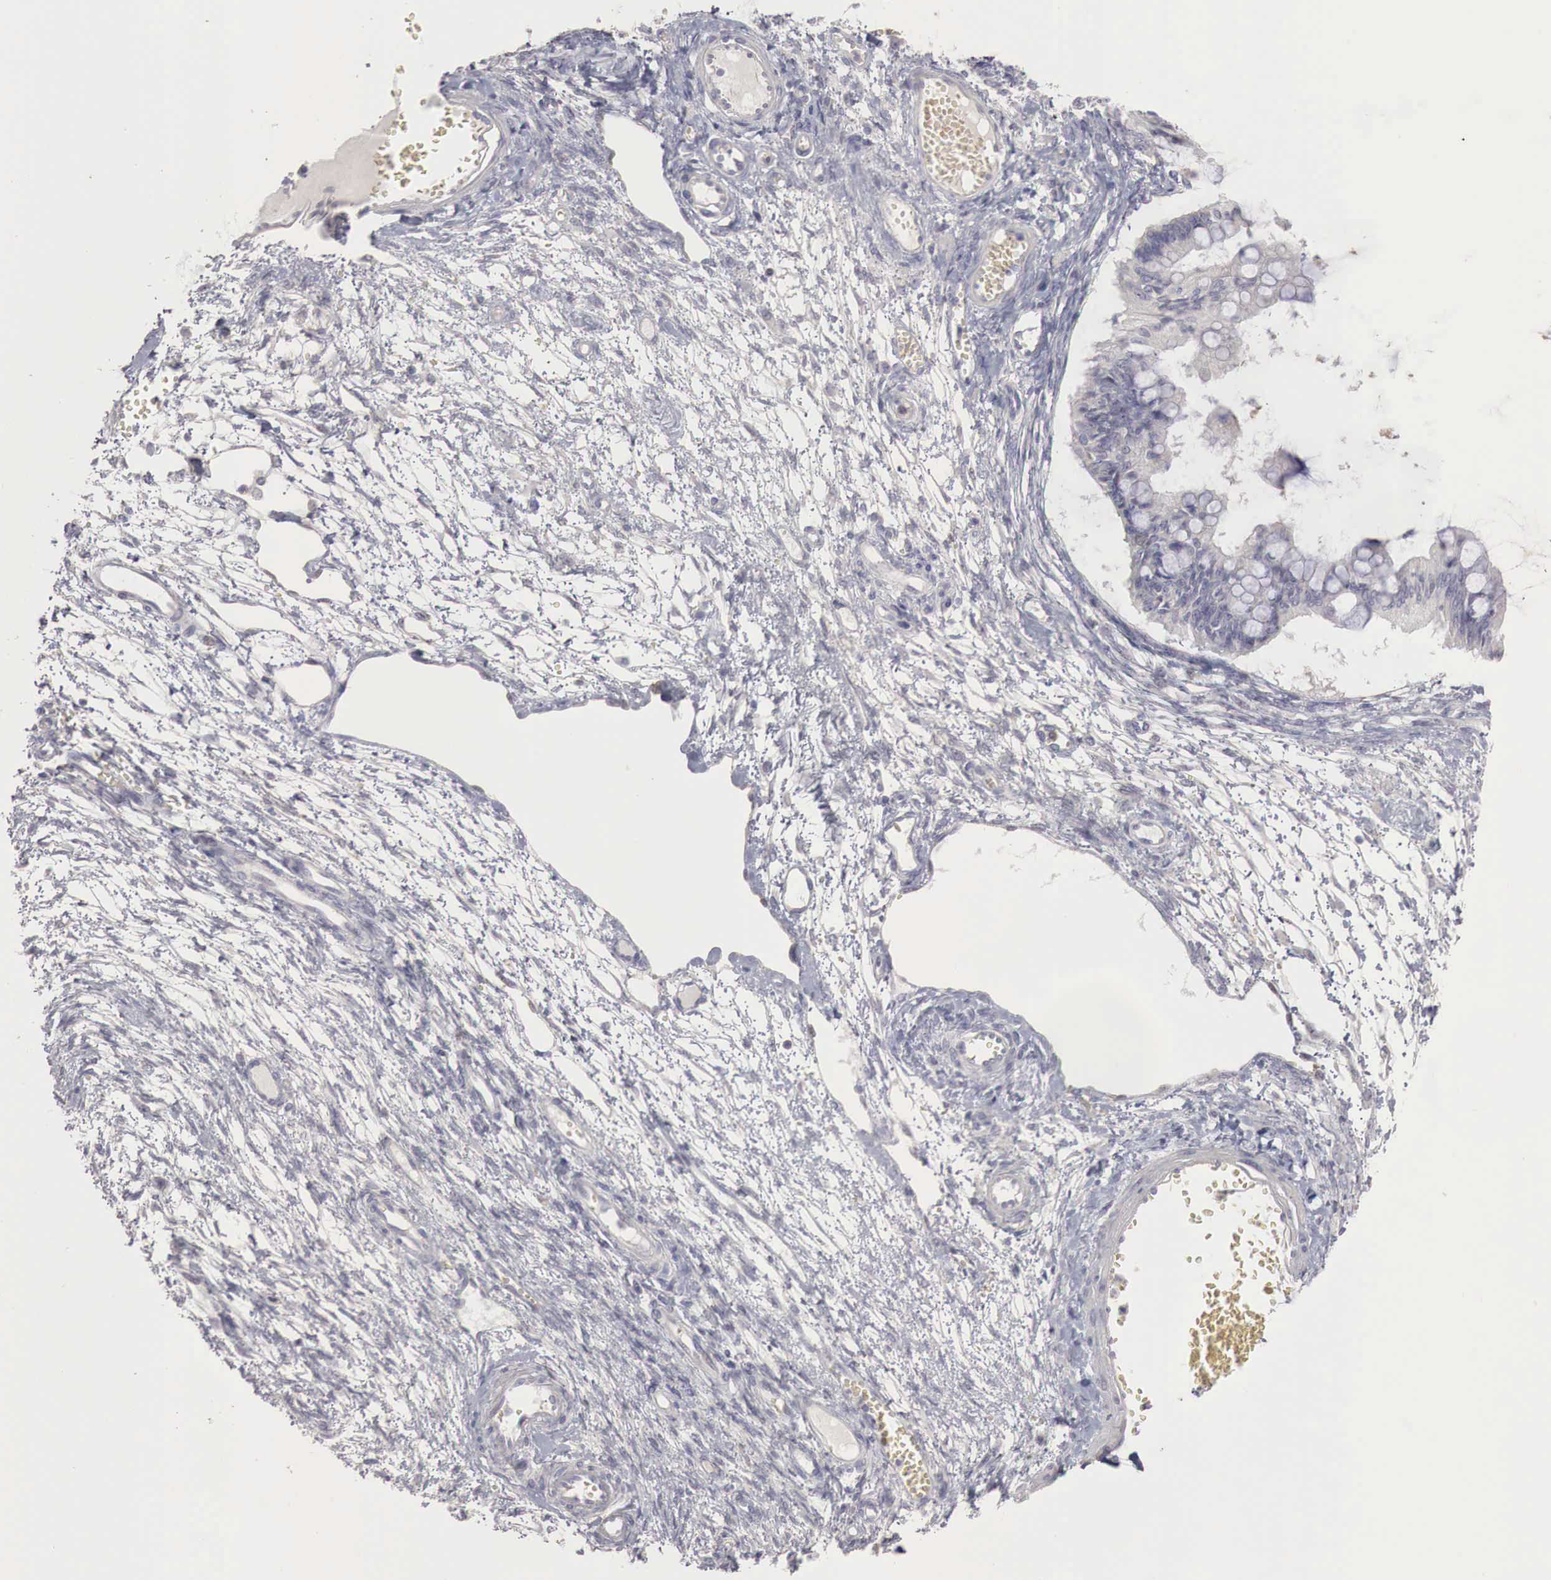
{"staining": {"intensity": "negative", "quantity": "none", "location": "none"}, "tissue": "ovarian cancer", "cell_type": "Tumor cells", "image_type": "cancer", "snomed": [{"axis": "morphology", "description": "Cystadenocarcinoma, mucinous, NOS"}, {"axis": "topography", "description": "Ovary"}], "caption": "A micrograph of mucinous cystadenocarcinoma (ovarian) stained for a protein reveals no brown staining in tumor cells.", "gene": "GATA1", "patient": {"sex": "female", "age": 57}}